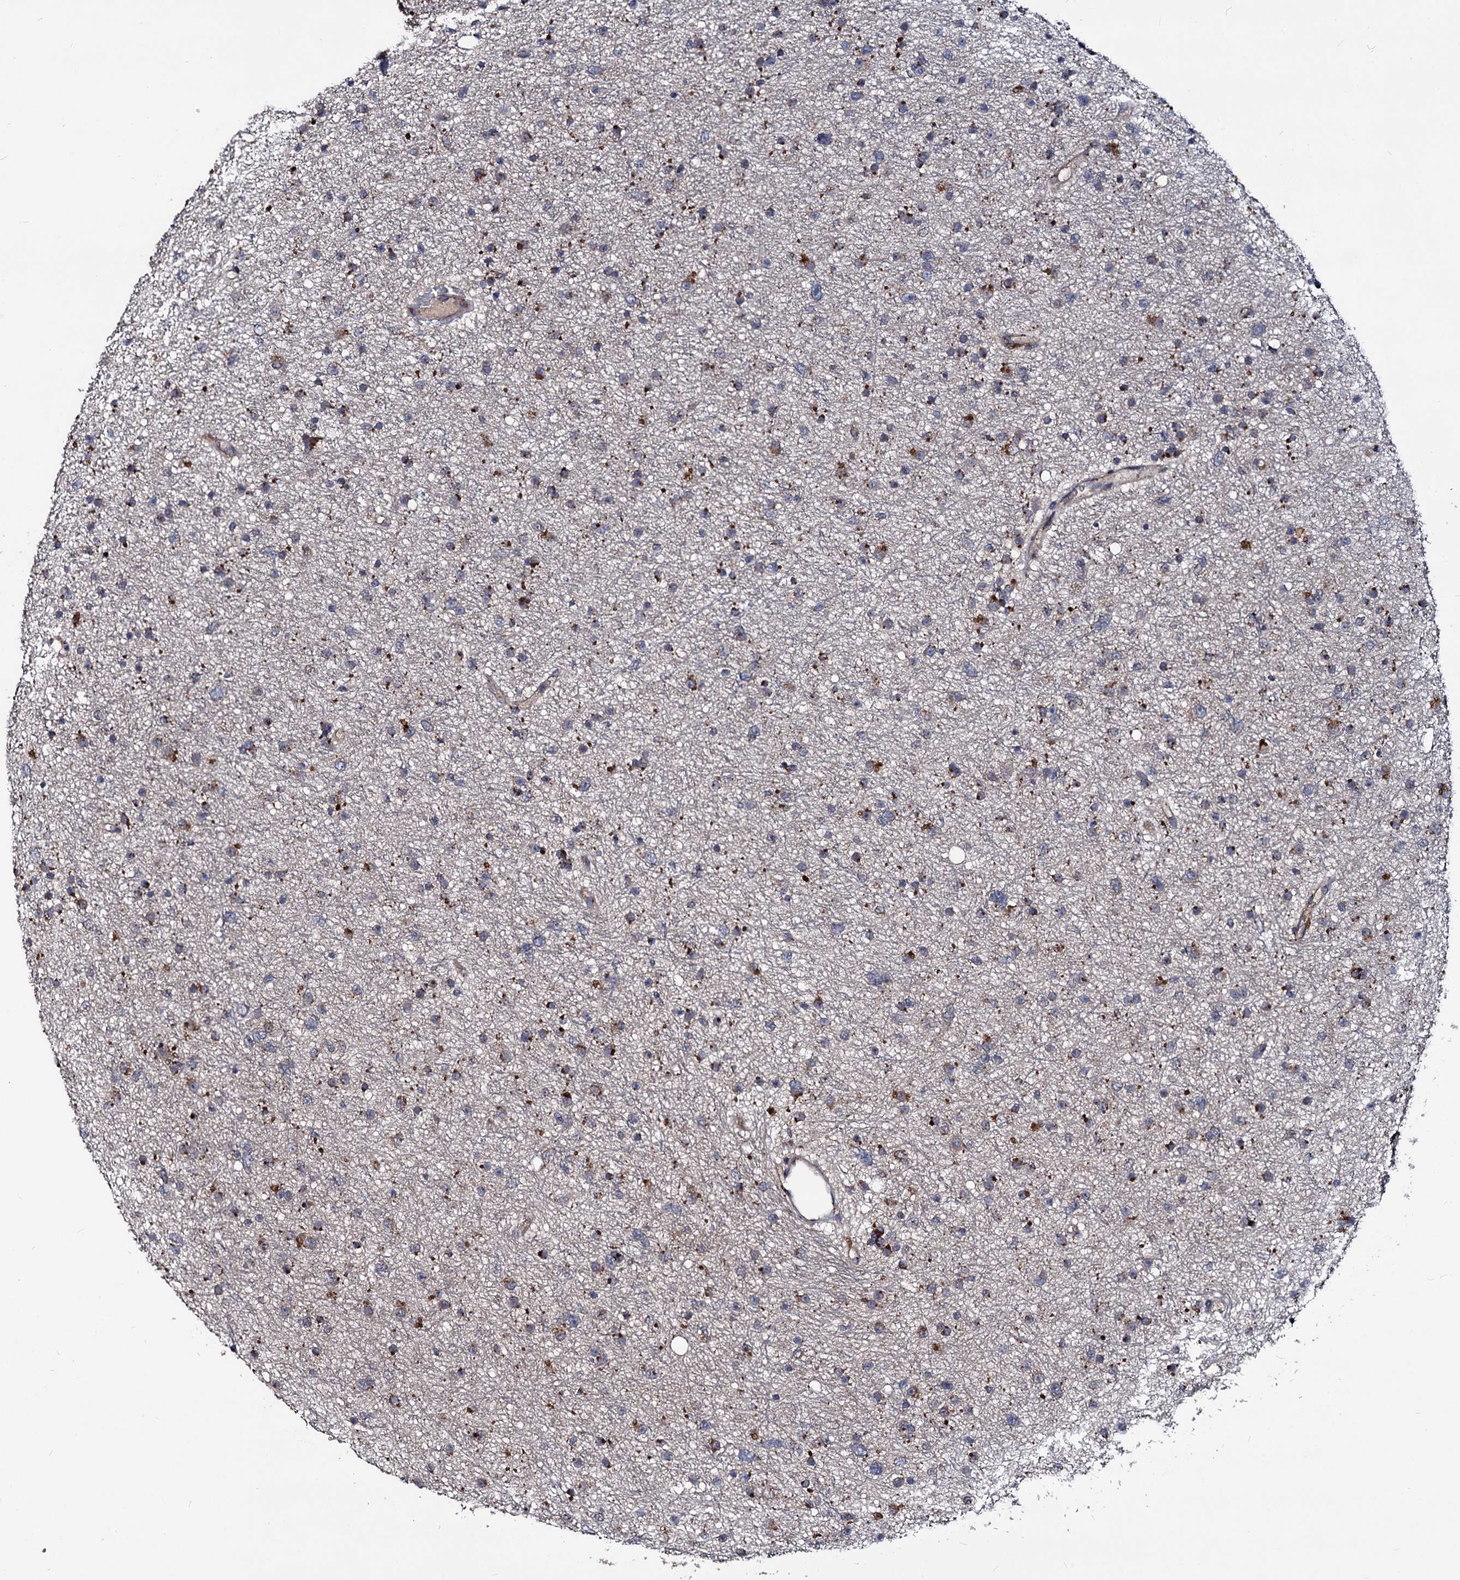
{"staining": {"intensity": "negative", "quantity": "none", "location": "none"}, "tissue": "glioma", "cell_type": "Tumor cells", "image_type": "cancer", "snomed": [{"axis": "morphology", "description": "Glioma, malignant, Low grade"}, {"axis": "topography", "description": "Cerebral cortex"}], "caption": "DAB immunohistochemical staining of human glioma reveals no significant staining in tumor cells.", "gene": "SMAGP", "patient": {"sex": "female", "age": 39}}